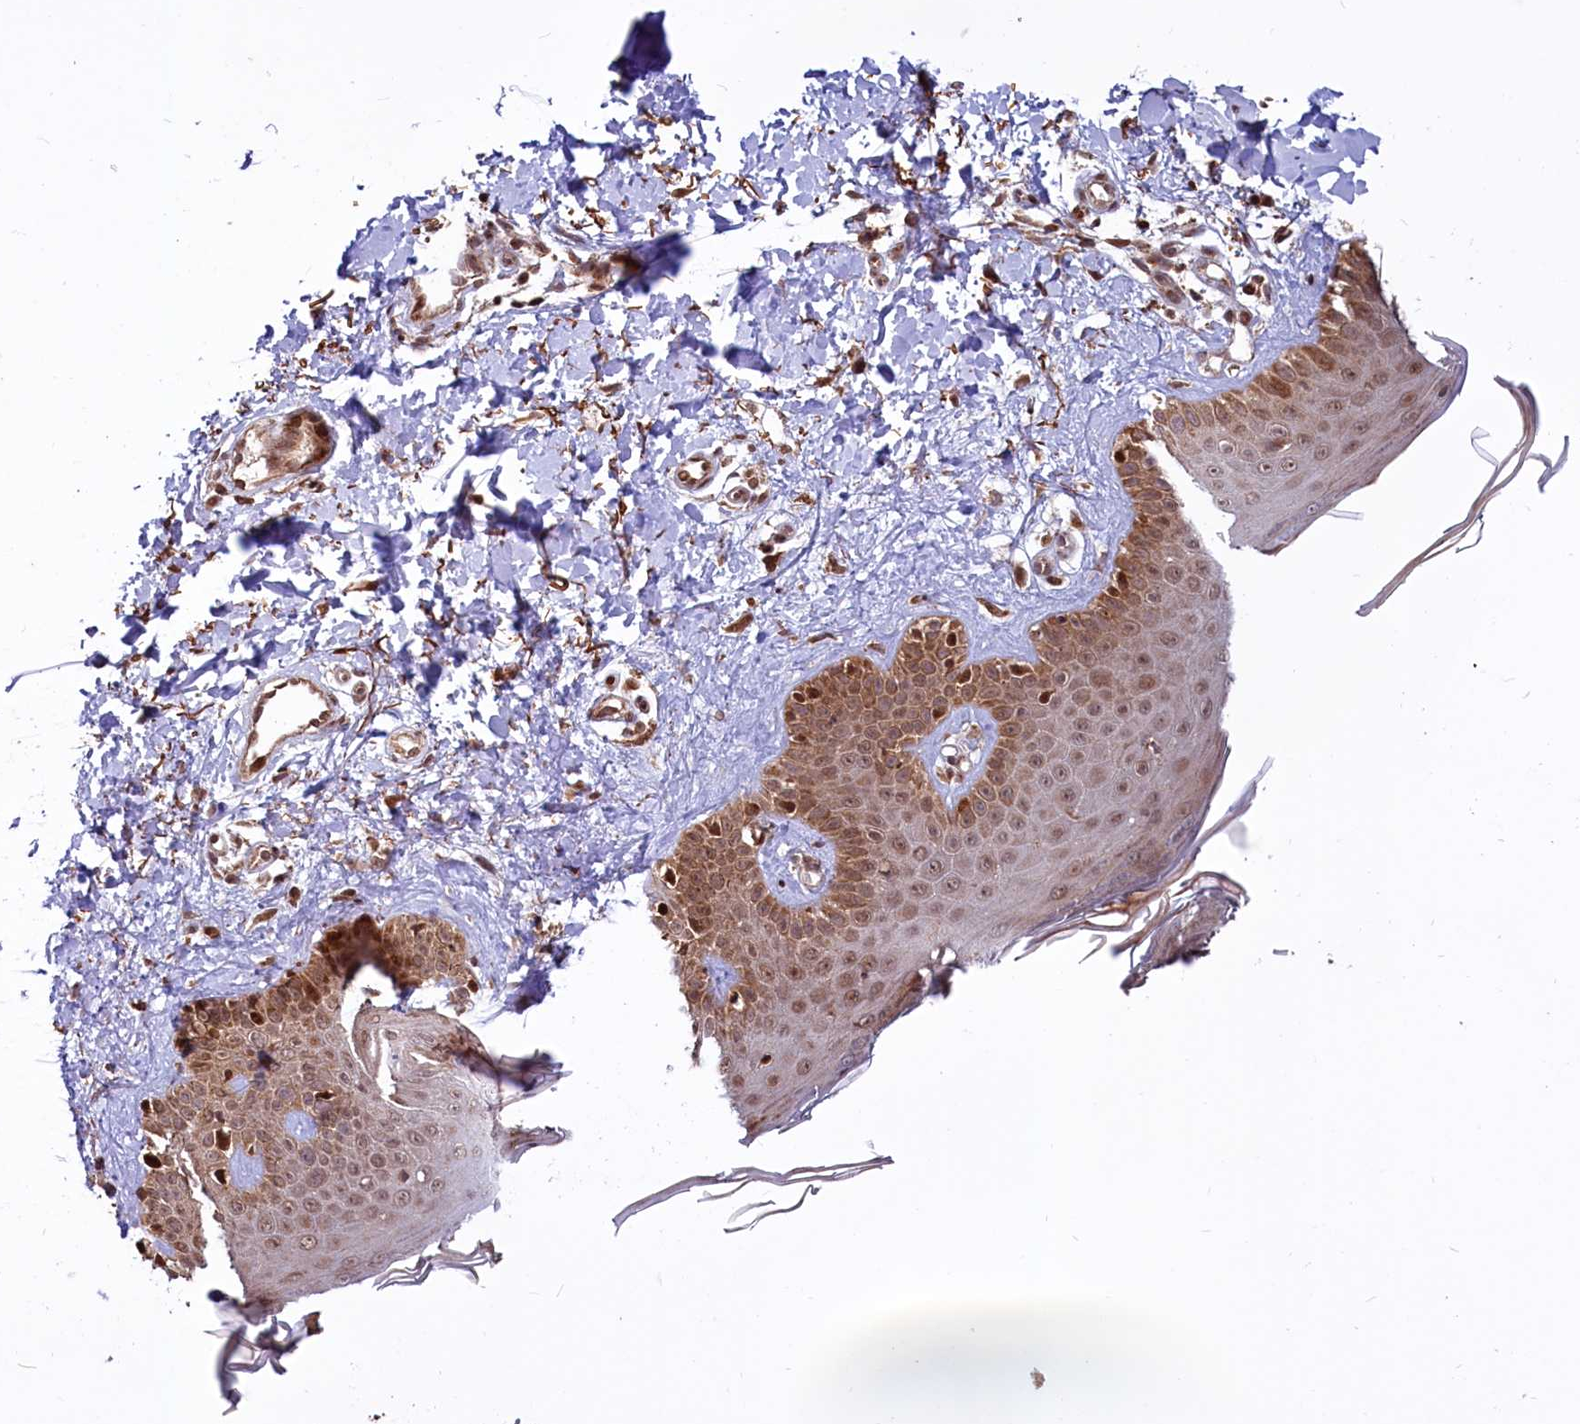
{"staining": {"intensity": "moderate", "quantity": ">75%", "location": "cytoplasmic/membranous,nuclear"}, "tissue": "skin", "cell_type": "Fibroblasts", "image_type": "normal", "snomed": [{"axis": "morphology", "description": "Normal tissue, NOS"}, {"axis": "topography", "description": "Skin"}], "caption": "Unremarkable skin displays moderate cytoplasmic/membranous,nuclear staining in approximately >75% of fibroblasts, visualized by immunohistochemistry.", "gene": "PHC3", "patient": {"sex": "male", "age": 52}}